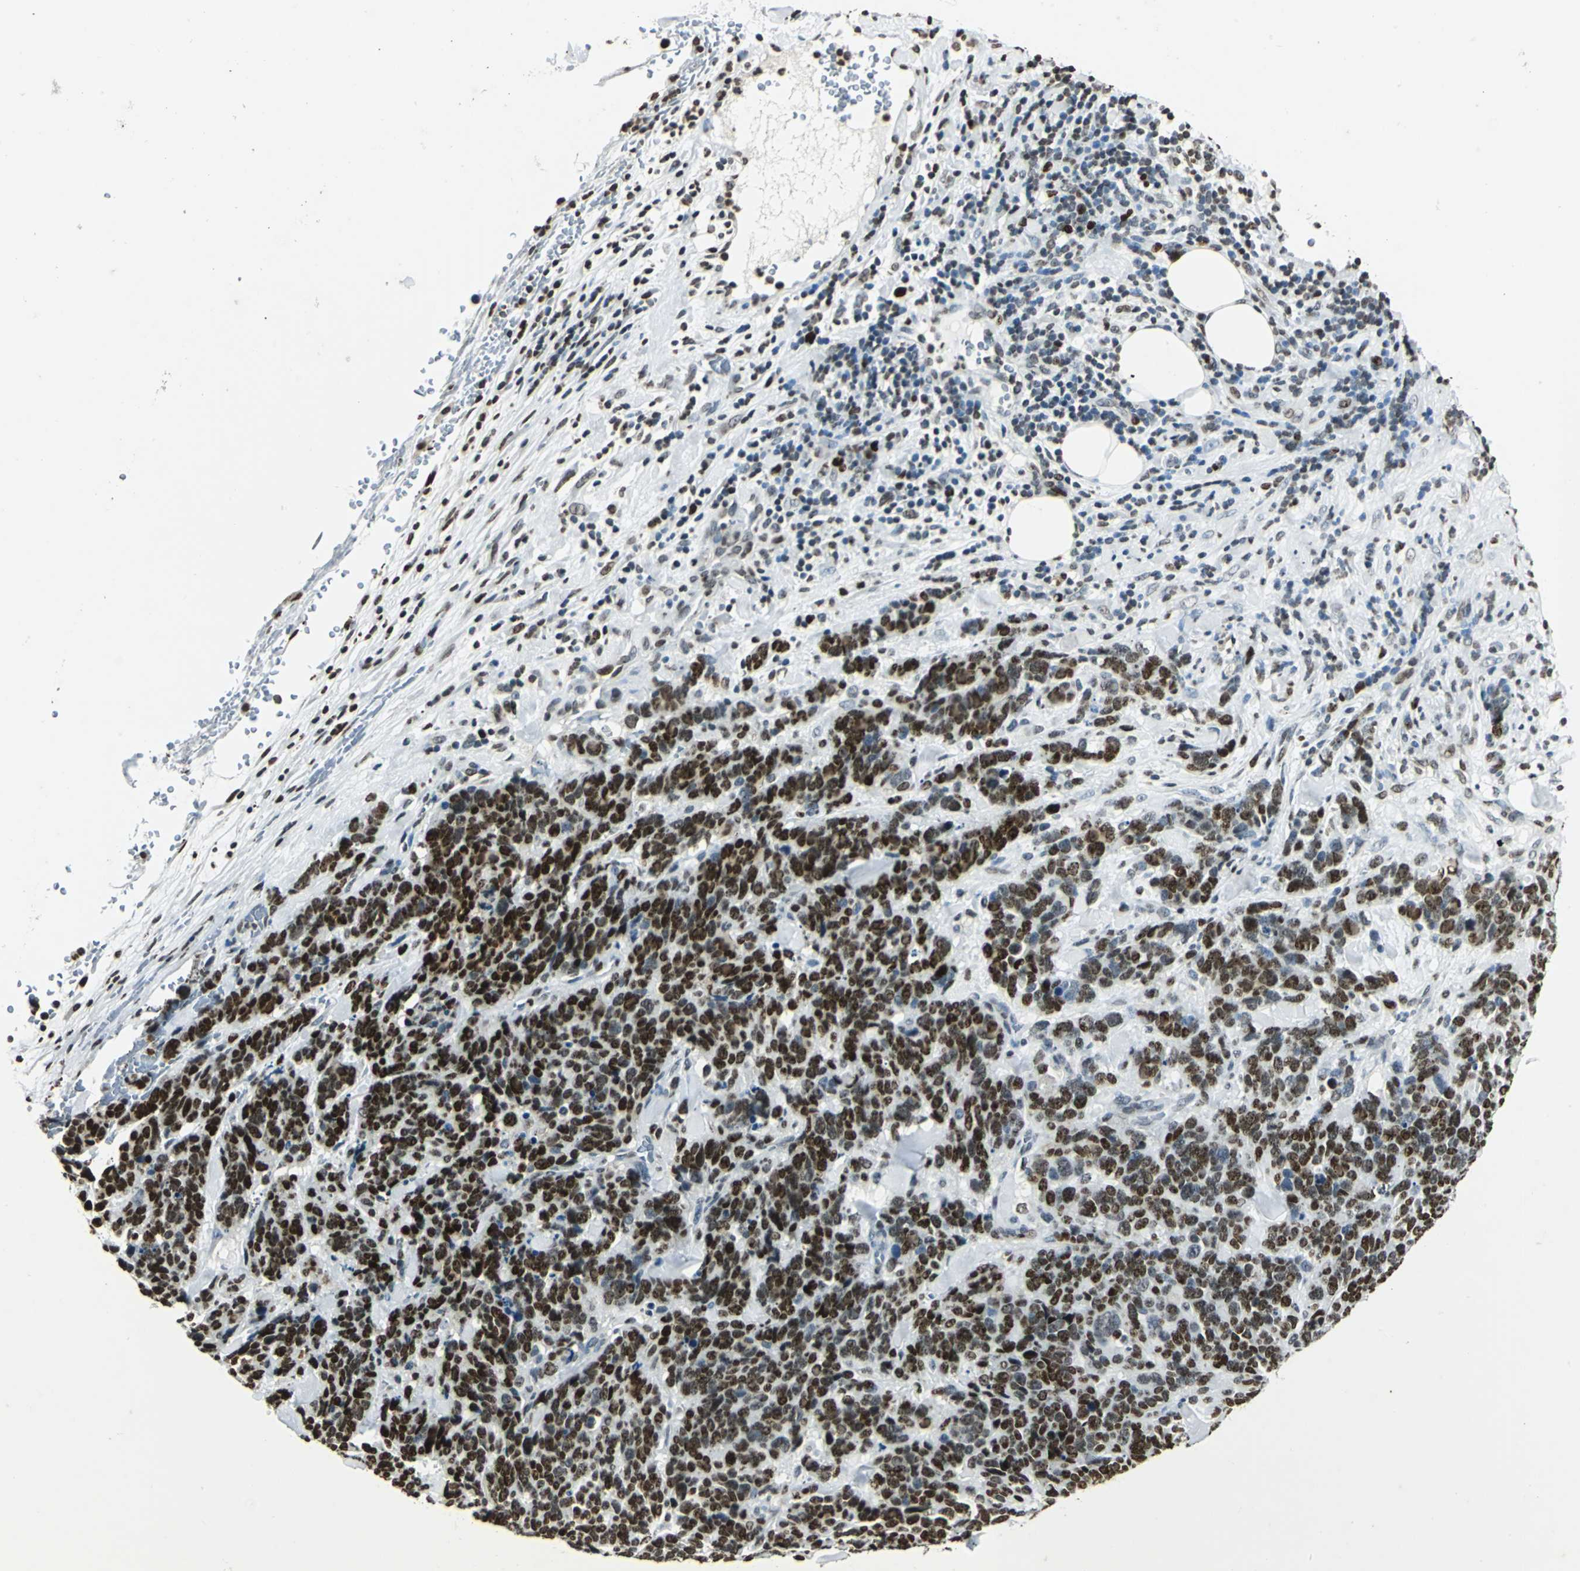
{"staining": {"intensity": "strong", "quantity": ">75%", "location": "nuclear"}, "tissue": "lung cancer", "cell_type": "Tumor cells", "image_type": "cancer", "snomed": [{"axis": "morphology", "description": "Neoplasm, malignant, NOS"}, {"axis": "topography", "description": "Lung"}], "caption": "Immunohistochemical staining of human malignant neoplasm (lung) displays strong nuclear protein positivity in about >75% of tumor cells.", "gene": "MCM4", "patient": {"sex": "female", "age": 58}}